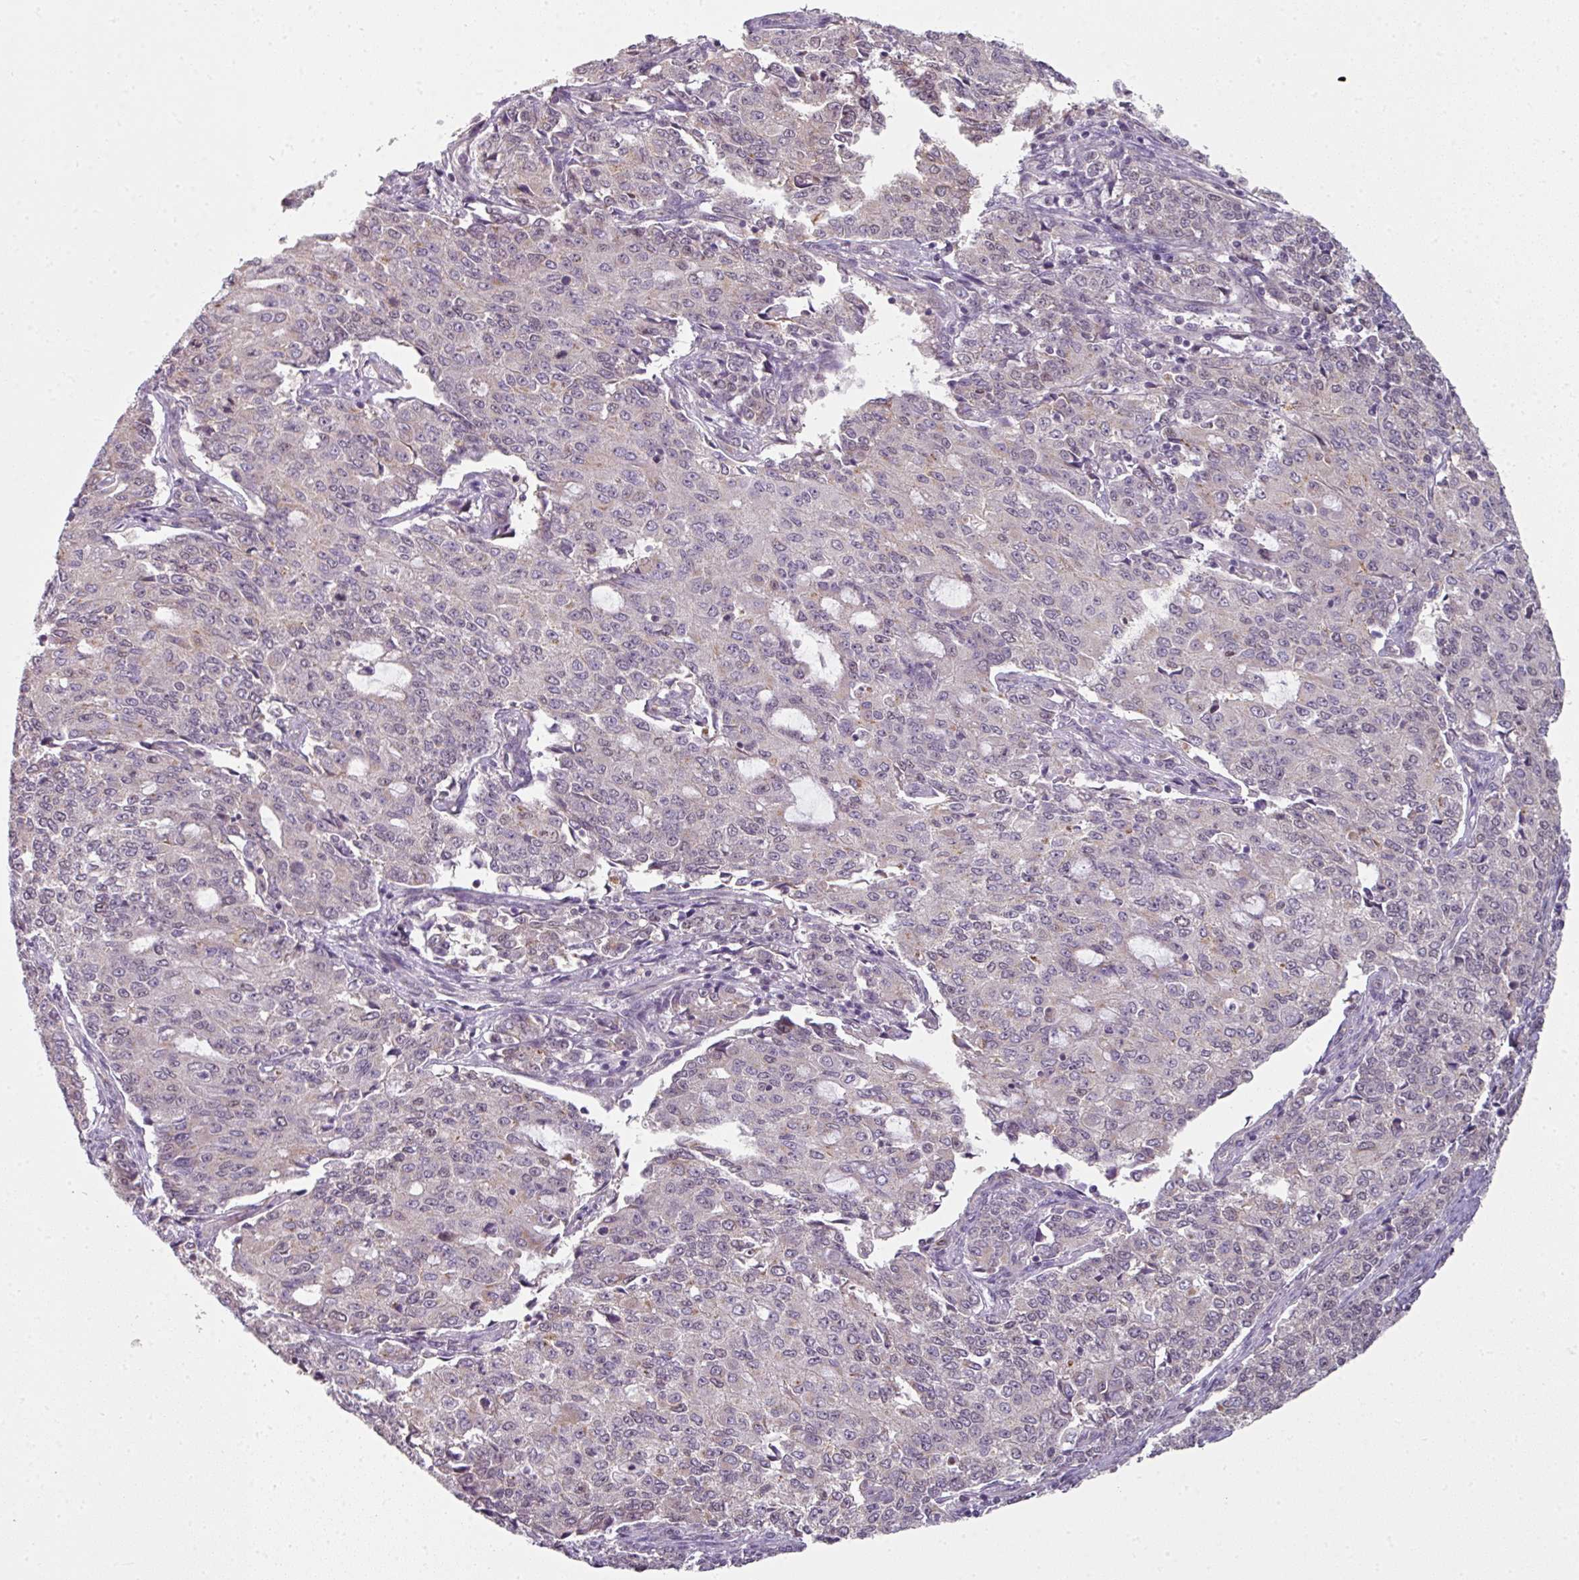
{"staining": {"intensity": "weak", "quantity": "<25%", "location": "cytoplasmic/membranous"}, "tissue": "endometrial cancer", "cell_type": "Tumor cells", "image_type": "cancer", "snomed": [{"axis": "morphology", "description": "Adenocarcinoma, NOS"}, {"axis": "topography", "description": "Endometrium"}], "caption": "This is an IHC histopathology image of endometrial cancer. There is no expression in tumor cells.", "gene": "C19orf33", "patient": {"sex": "female", "age": 50}}